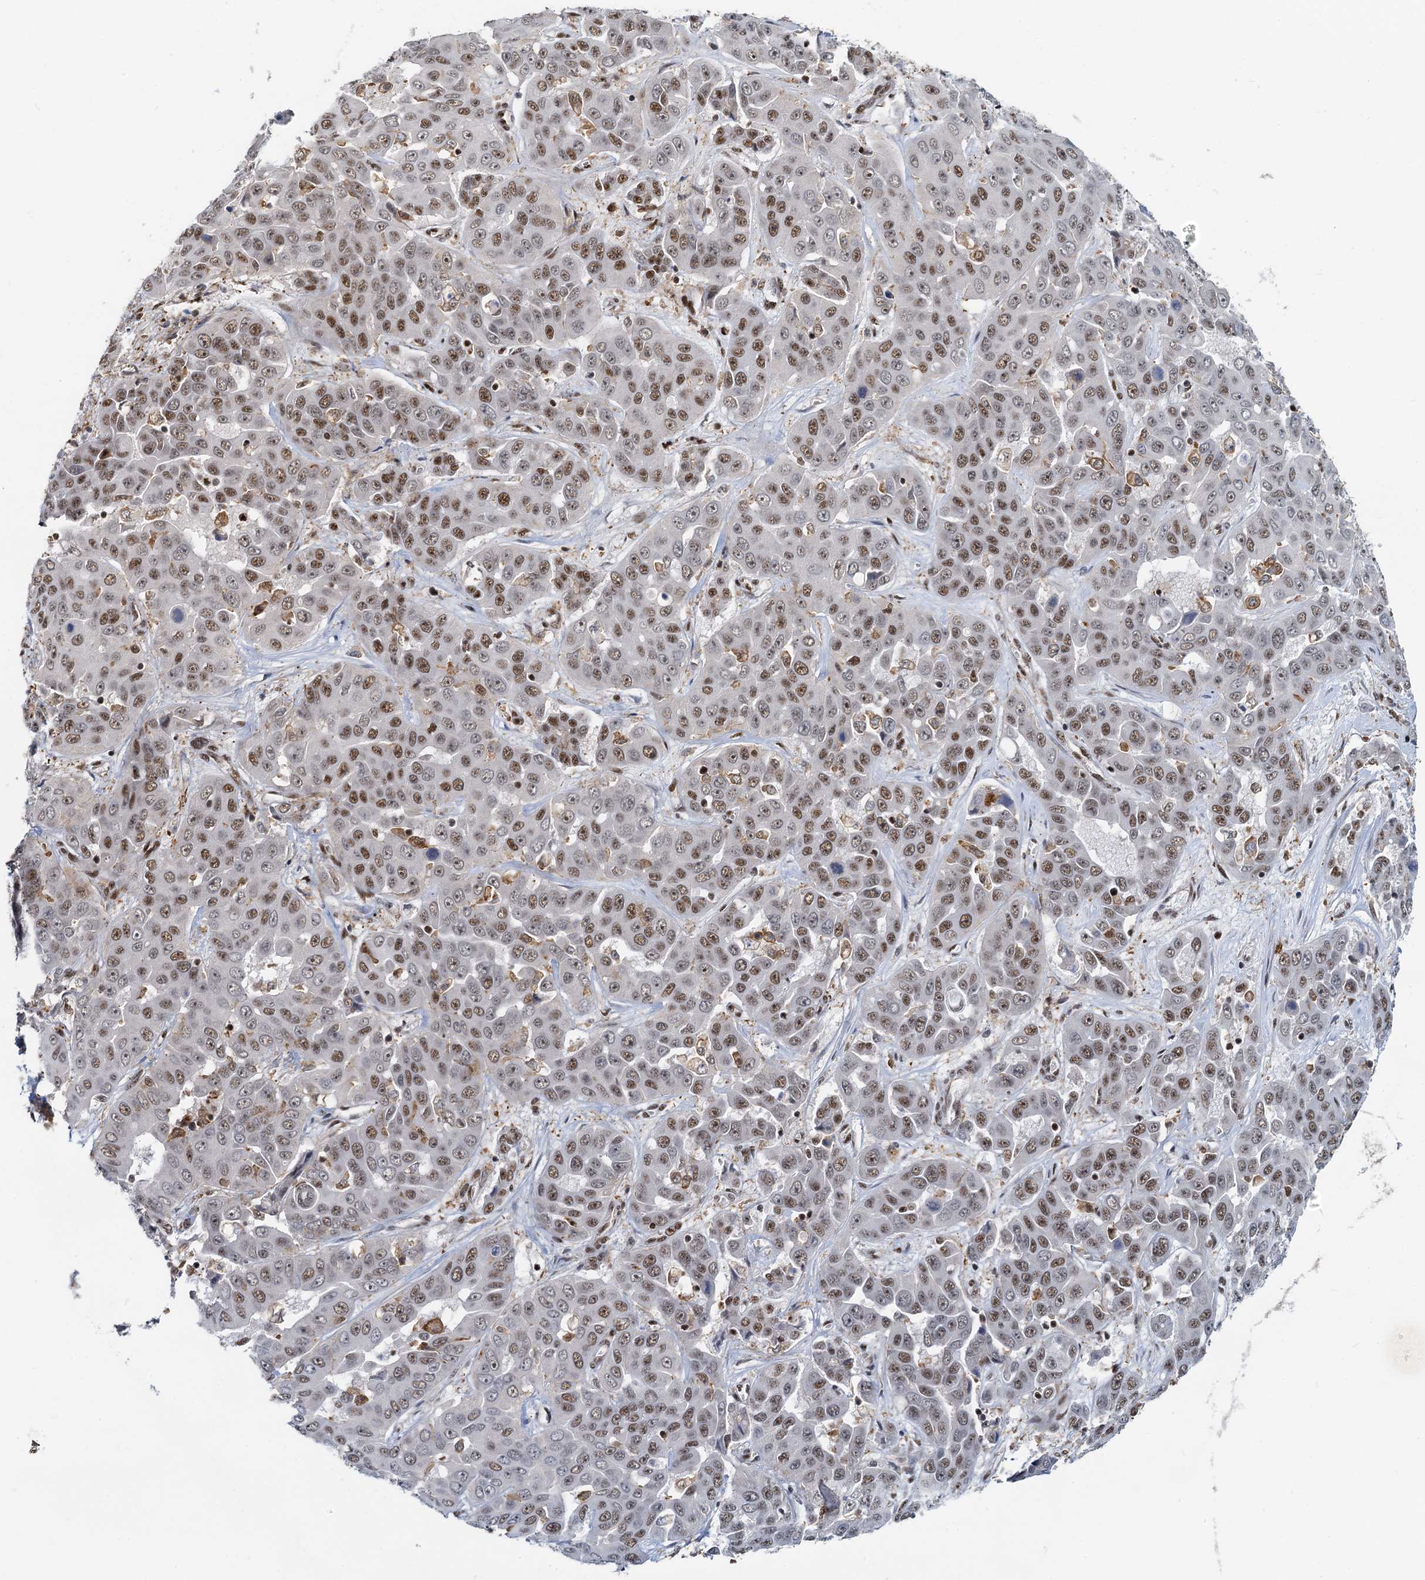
{"staining": {"intensity": "moderate", "quantity": ">75%", "location": "nuclear"}, "tissue": "liver cancer", "cell_type": "Tumor cells", "image_type": "cancer", "snomed": [{"axis": "morphology", "description": "Cholangiocarcinoma"}, {"axis": "topography", "description": "Liver"}], "caption": "Protein staining reveals moderate nuclear staining in approximately >75% of tumor cells in liver cancer (cholangiocarcinoma).", "gene": "RBM26", "patient": {"sex": "female", "age": 52}}